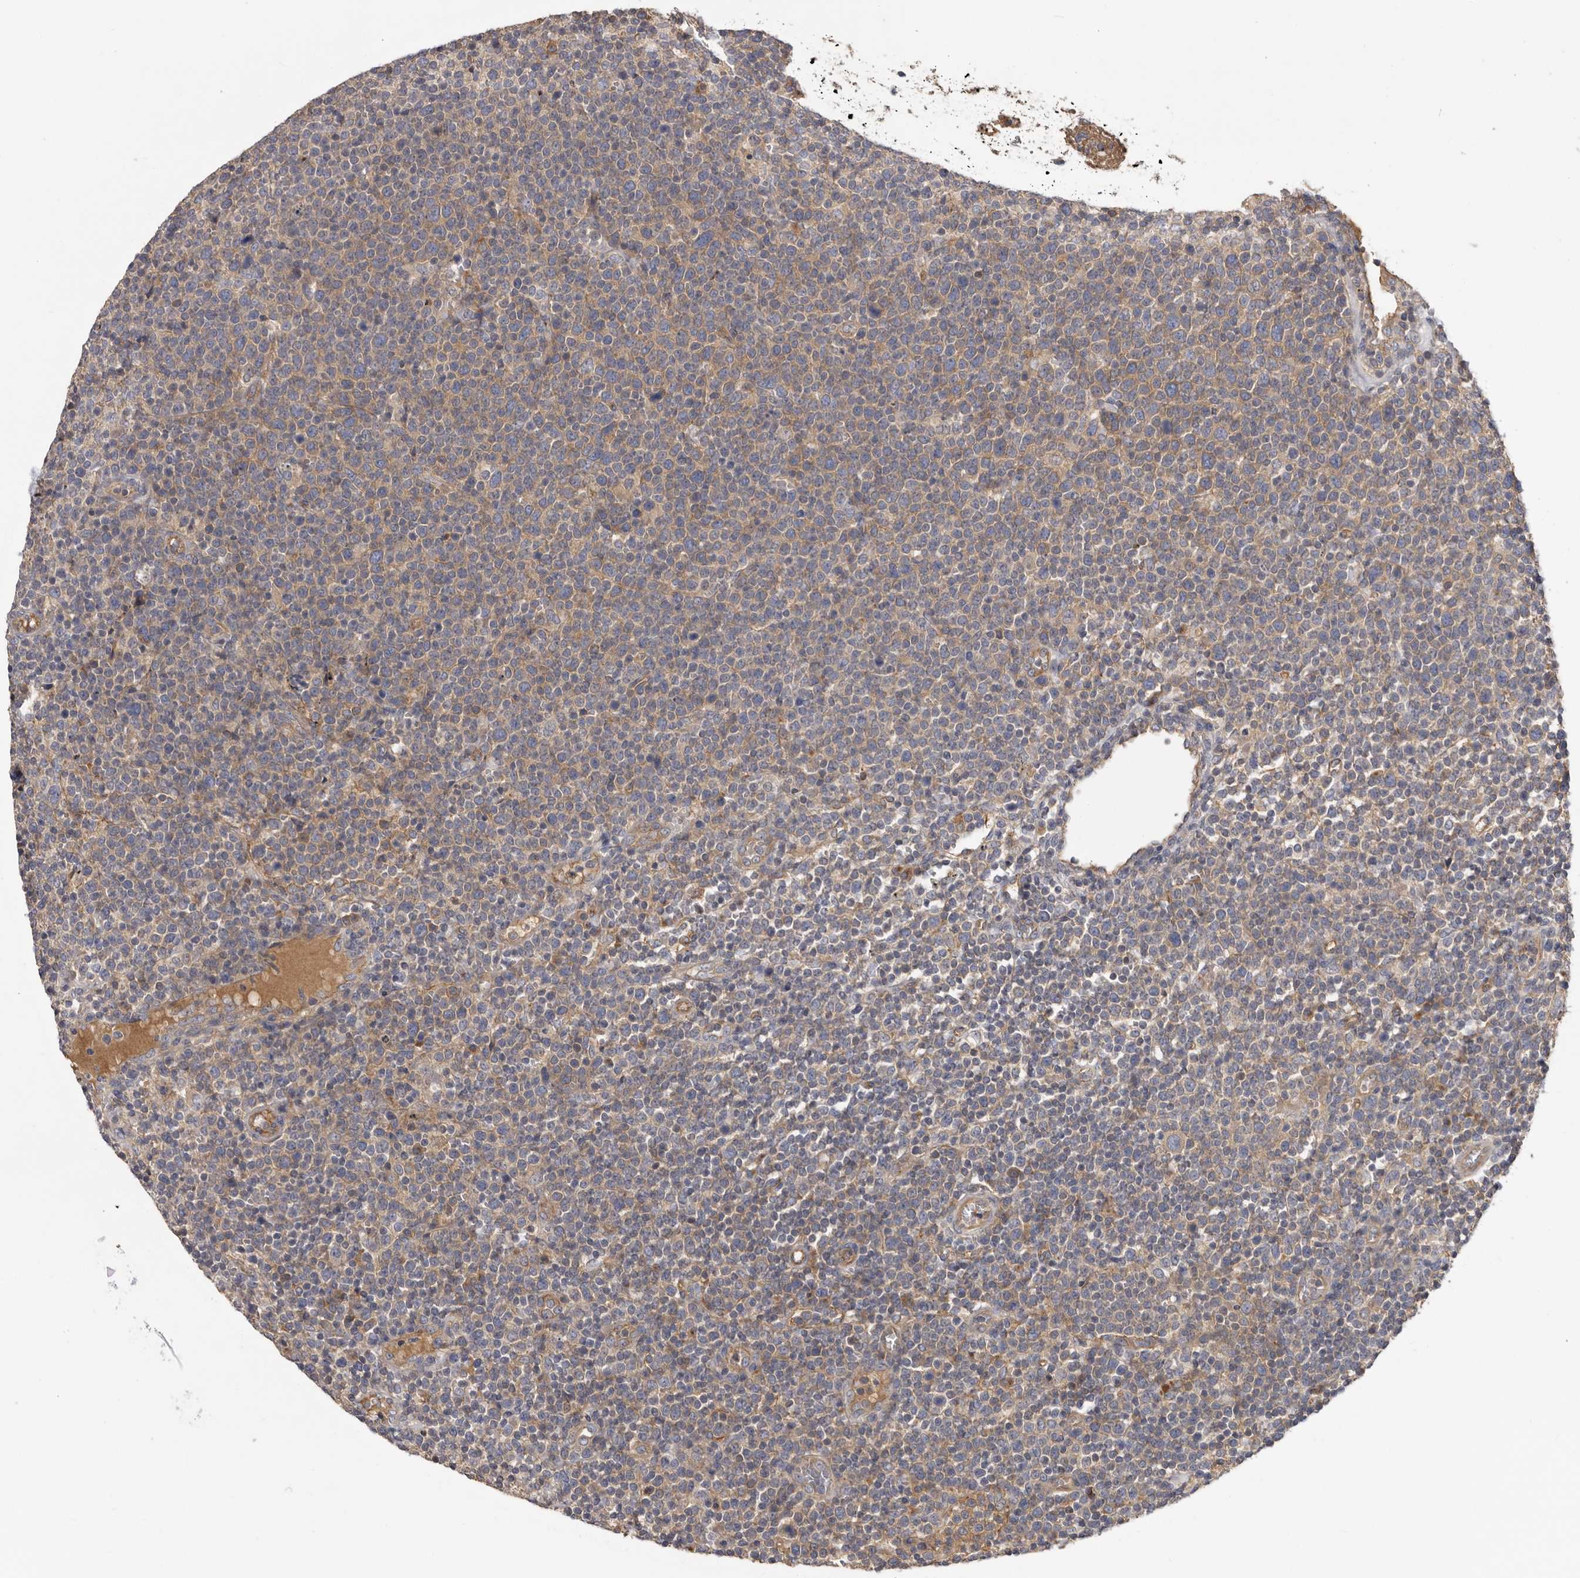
{"staining": {"intensity": "negative", "quantity": "none", "location": "none"}, "tissue": "lymphoma", "cell_type": "Tumor cells", "image_type": "cancer", "snomed": [{"axis": "morphology", "description": "Malignant lymphoma, non-Hodgkin's type, High grade"}, {"axis": "topography", "description": "Lymph node"}], "caption": "There is no significant expression in tumor cells of malignant lymphoma, non-Hodgkin's type (high-grade). (Brightfield microscopy of DAB (3,3'-diaminobenzidine) immunohistochemistry (IHC) at high magnification).", "gene": "INKA2", "patient": {"sex": "male", "age": 61}}